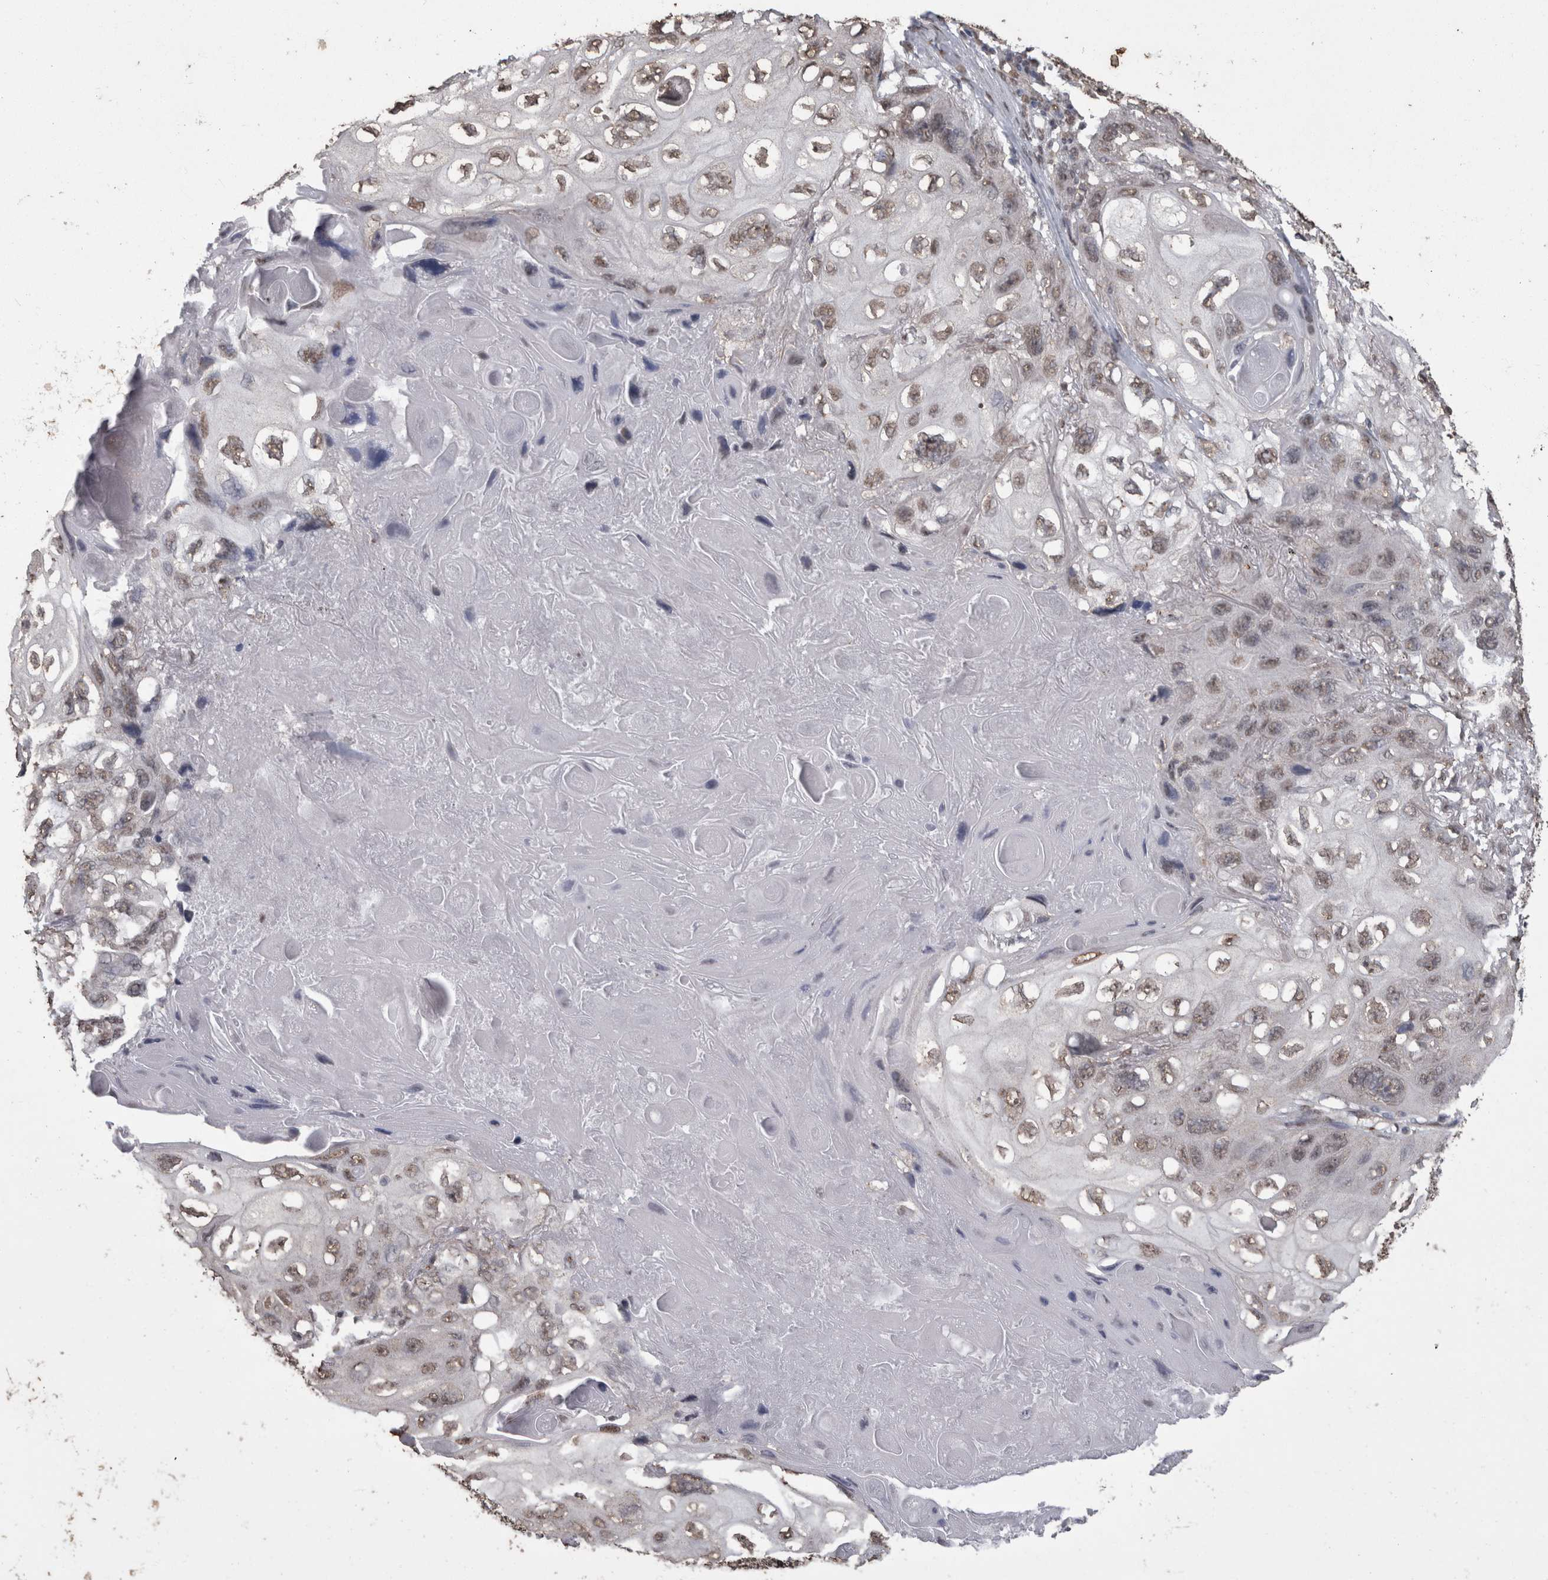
{"staining": {"intensity": "weak", "quantity": ">75%", "location": "nuclear"}, "tissue": "lung cancer", "cell_type": "Tumor cells", "image_type": "cancer", "snomed": [{"axis": "morphology", "description": "Squamous cell carcinoma, NOS"}, {"axis": "topography", "description": "Lung"}], "caption": "Immunohistochemistry histopathology image of neoplastic tissue: squamous cell carcinoma (lung) stained using IHC displays low levels of weak protein expression localized specifically in the nuclear of tumor cells, appearing as a nuclear brown color.", "gene": "SMAD7", "patient": {"sex": "female", "age": 73}}